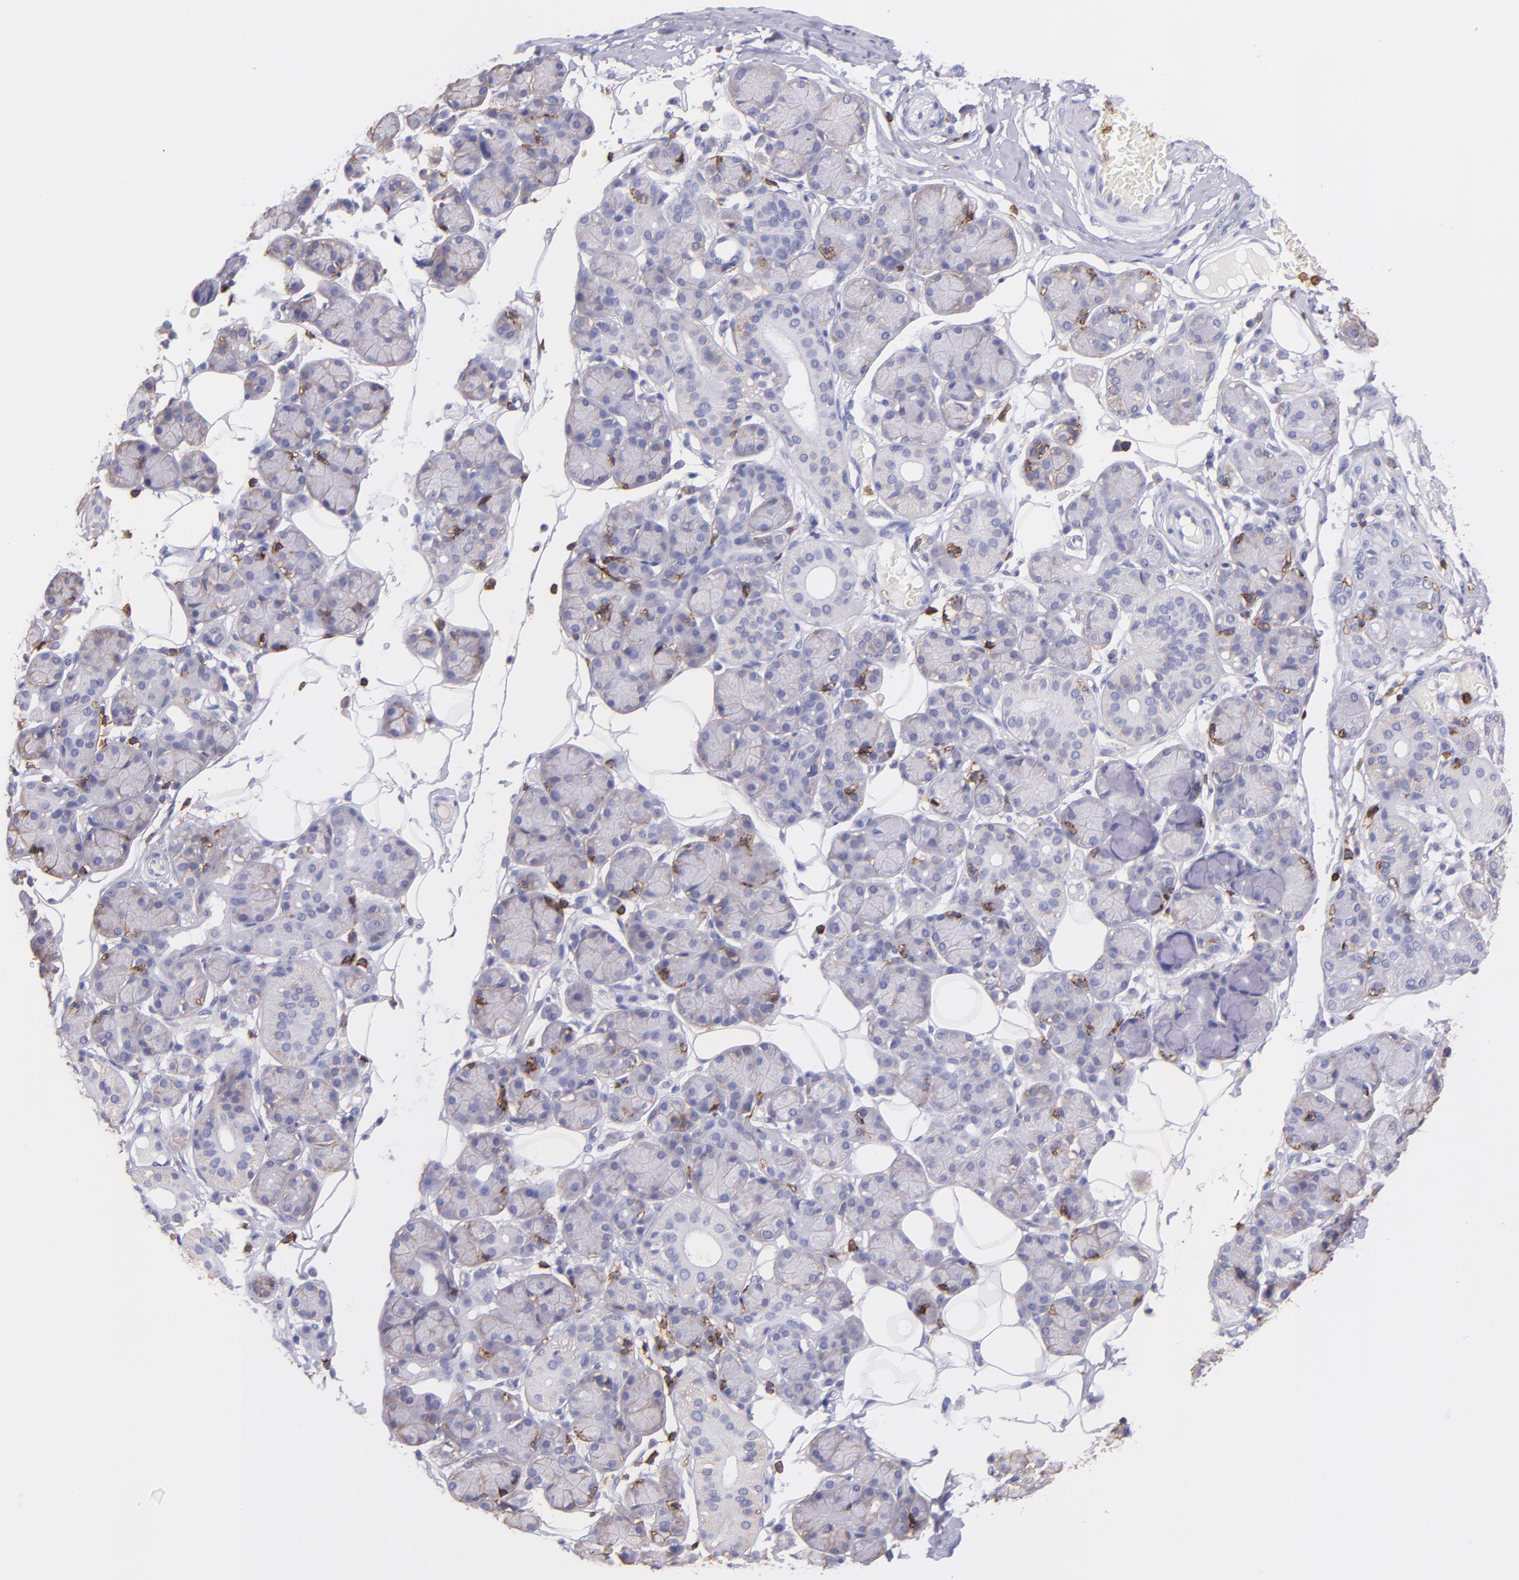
{"staining": {"intensity": "negative", "quantity": "none", "location": "none"}, "tissue": "salivary gland", "cell_type": "Glandular cells", "image_type": "normal", "snomed": [{"axis": "morphology", "description": "Normal tissue, NOS"}, {"axis": "topography", "description": "Salivary gland"}], "caption": "A high-resolution micrograph shows IHC staining of benign salivary gland, which displays no significant positivity in glandular cells. (IHC, brightfield microscopy, high magnification).", "gene": "SPN", "patient": {"sex": "male", "age": 54}}